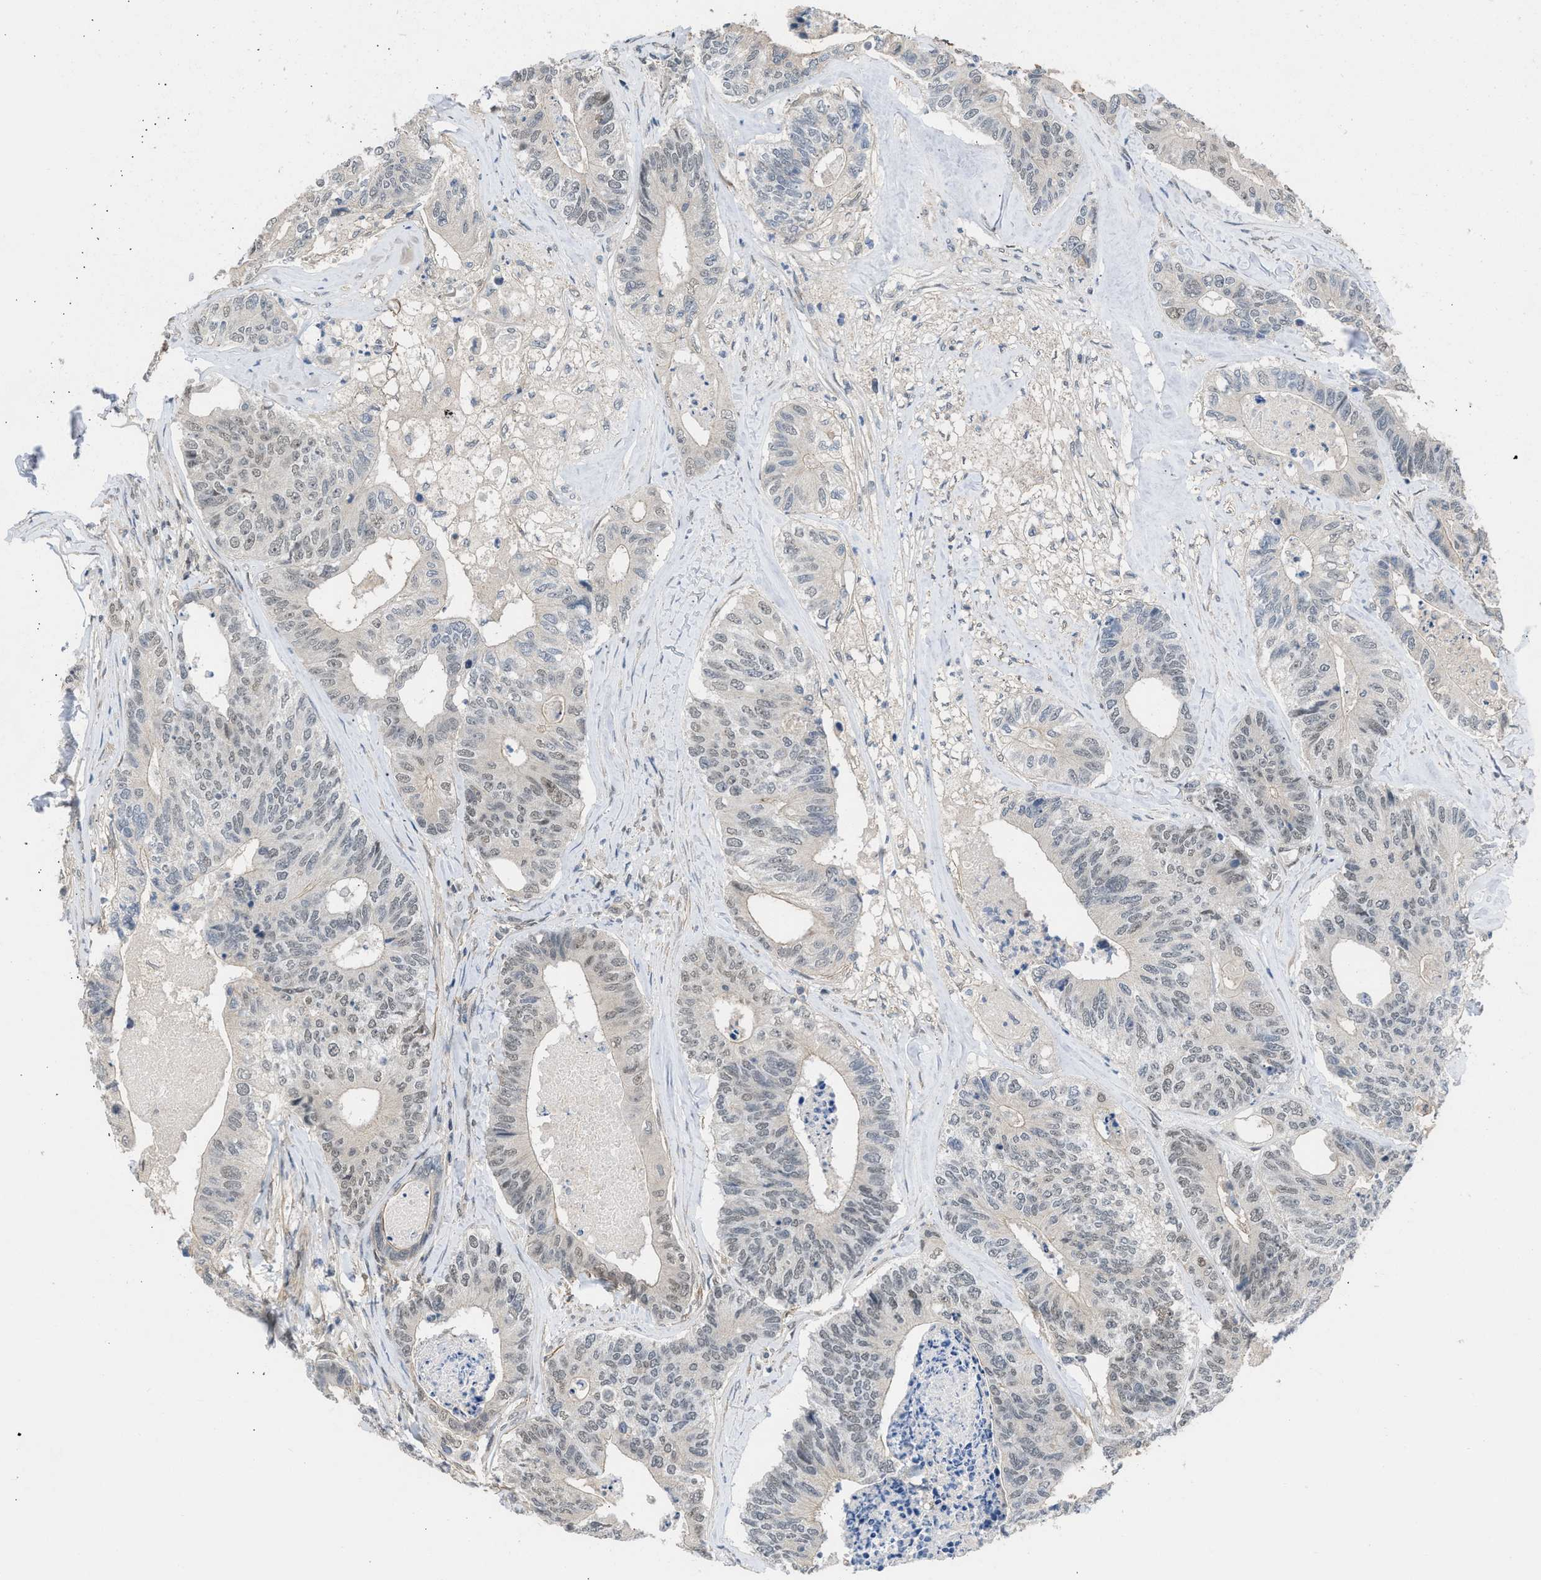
{"staining": {"intensity": "weak", "quantity": "25%-75%", "location": "nuclear"}, "tissue": "colorectal cancer", "cell_type": "Tumor cells", "image_type": "cancer", "snomed": [{"axis": "morphology", "description": "Adenocarcinoma, NOS"}, {"axis": "topography", "description": "Colon"}], "caption": "IHC micrograph of human adenocarcinoma (colorectal) stained for a protein (brown), which reveals low levels of weak nuclear staining in about 25%-75% of tumor cells.", "gene": "TERF2IP", "patient": {"sex": "female", "age": 67}}